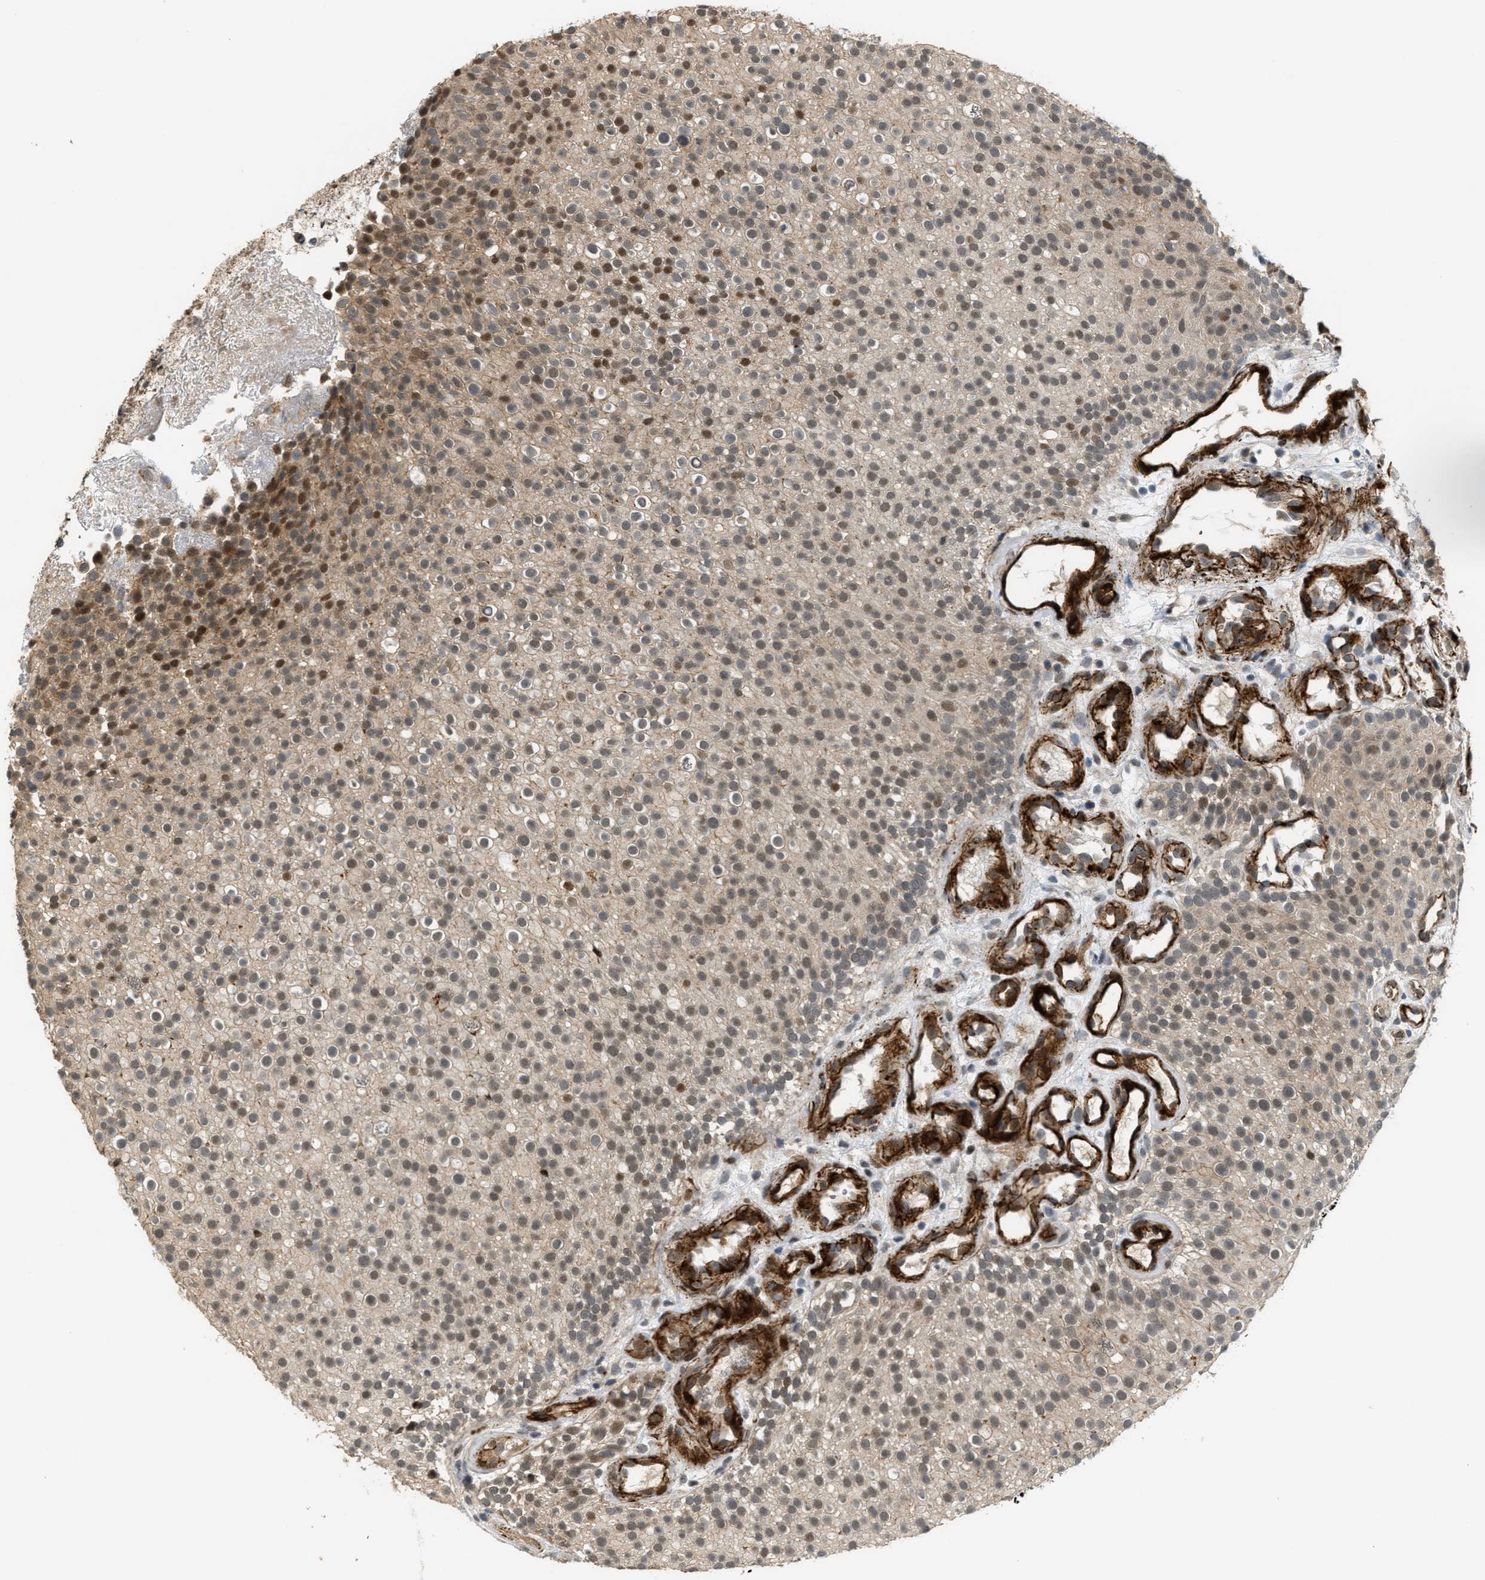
{"staining": {"intensity": "moderate", "quantity": "25%-75%", "location": "nuclear"}, "tissue": "urothelial cancer", "cell_type": "Tumor cells", "image_type": "cancer", "snomed": [{"axis": "morphology", "description": "Urothelial carcinoma, Low grade"}, {"axis": "topography", "description": "Urinary bladder"}], "caption": "Protein staining of urothelial carcinoma (low-grade) tissue displays moderate nuclear staining in about 25%-75% of tumor cells.", "gene": "DPF2", "patient": {"sex": "male", "age": 78}}